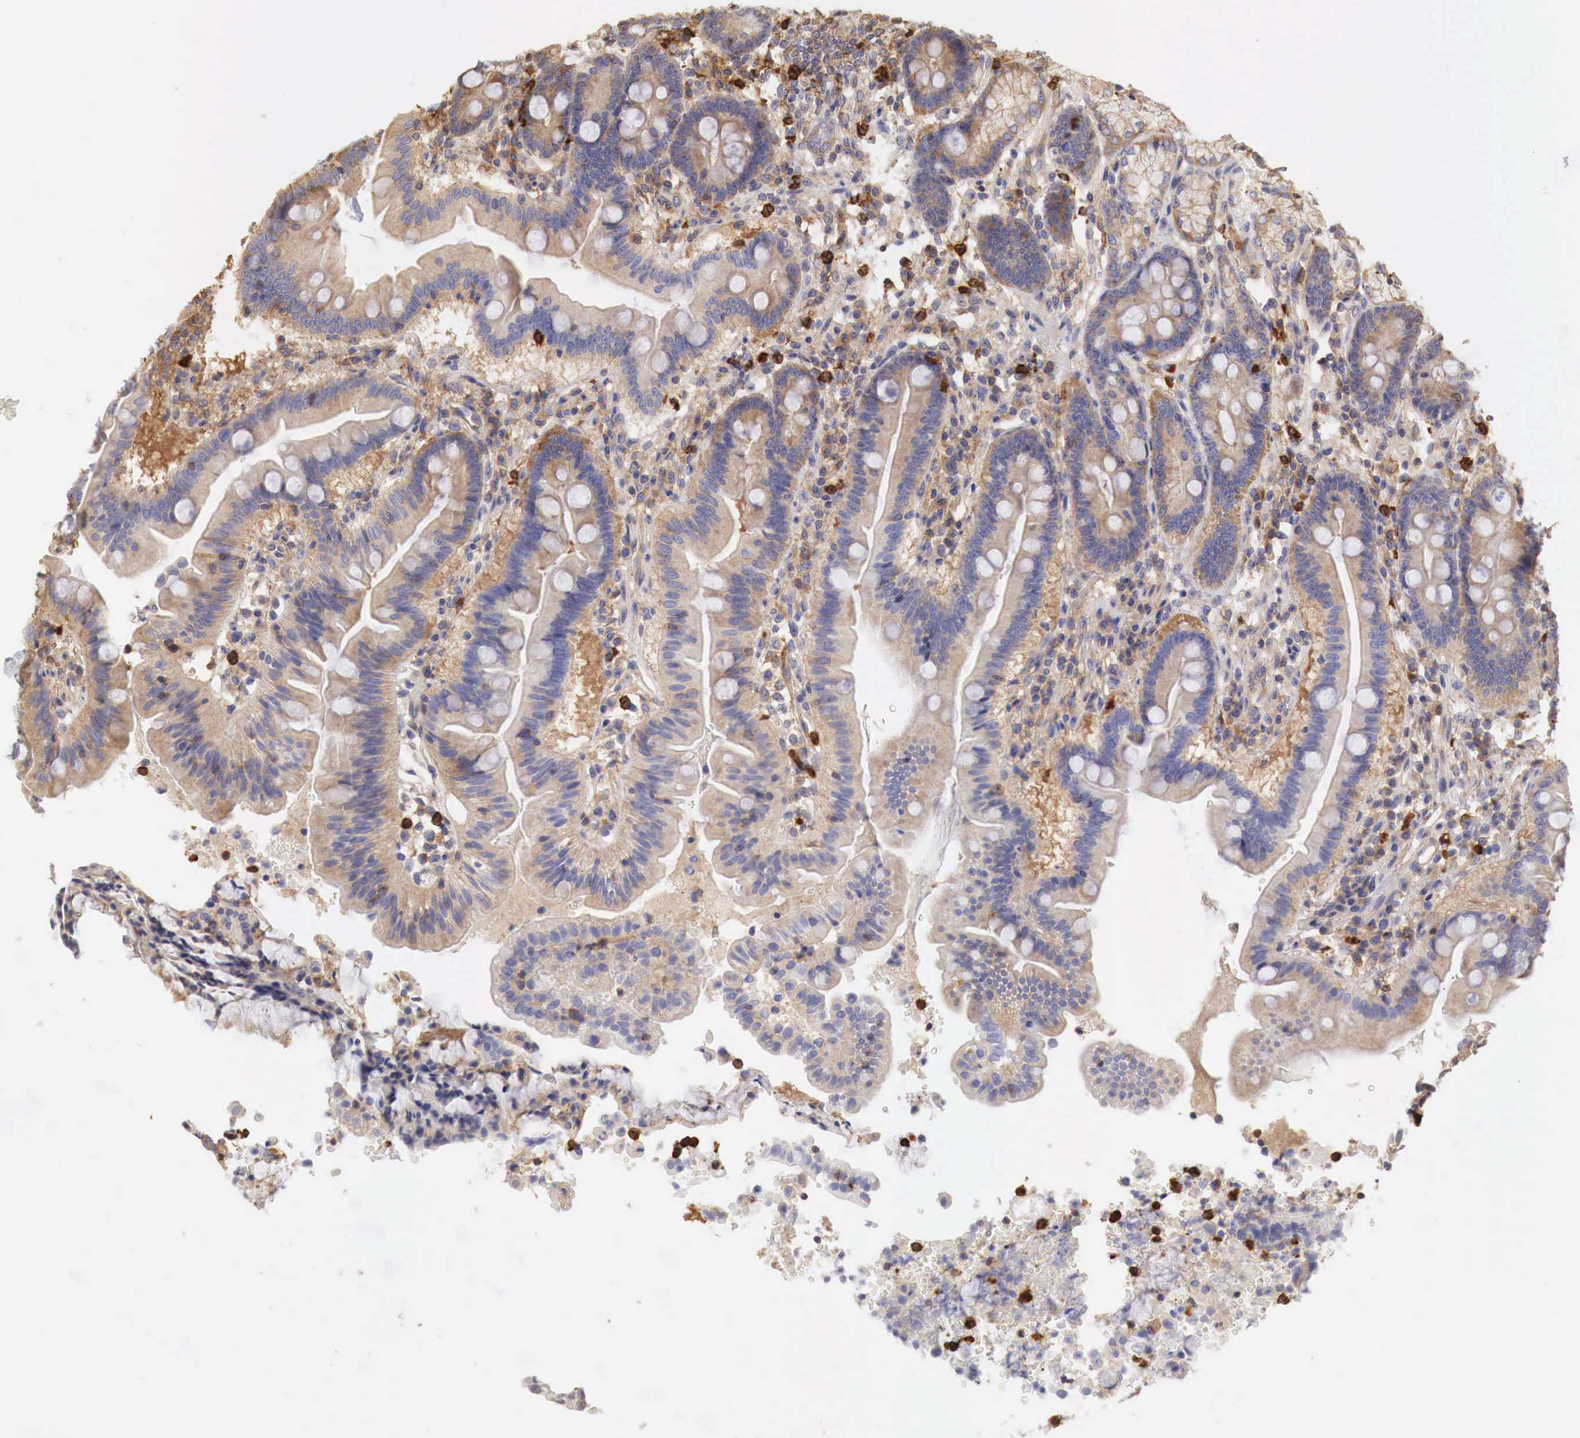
{"staining": {"intensity": "weak", "quantity": "25%-75%", "location": "cytoplasmic/membranous"}, "tissue": "duodenum", "cell_type": "Glandular cells", "image_type": "normal", "snomed": [{"axis": "morphology", "description": "Normal tissue, NOS"}, {"axis": "topography", "description": "Duodenum"}], "caption": "Duodenum stained with DAB immunohistochemistry (IHC) reveals low levels of weak cytoplasmic/membranous positivity in approximately 25%-75% of glandular cells. Nuclei are stained in blue.", "gene": "G6PD", "patient": {"sex": "female", "age": 77}}